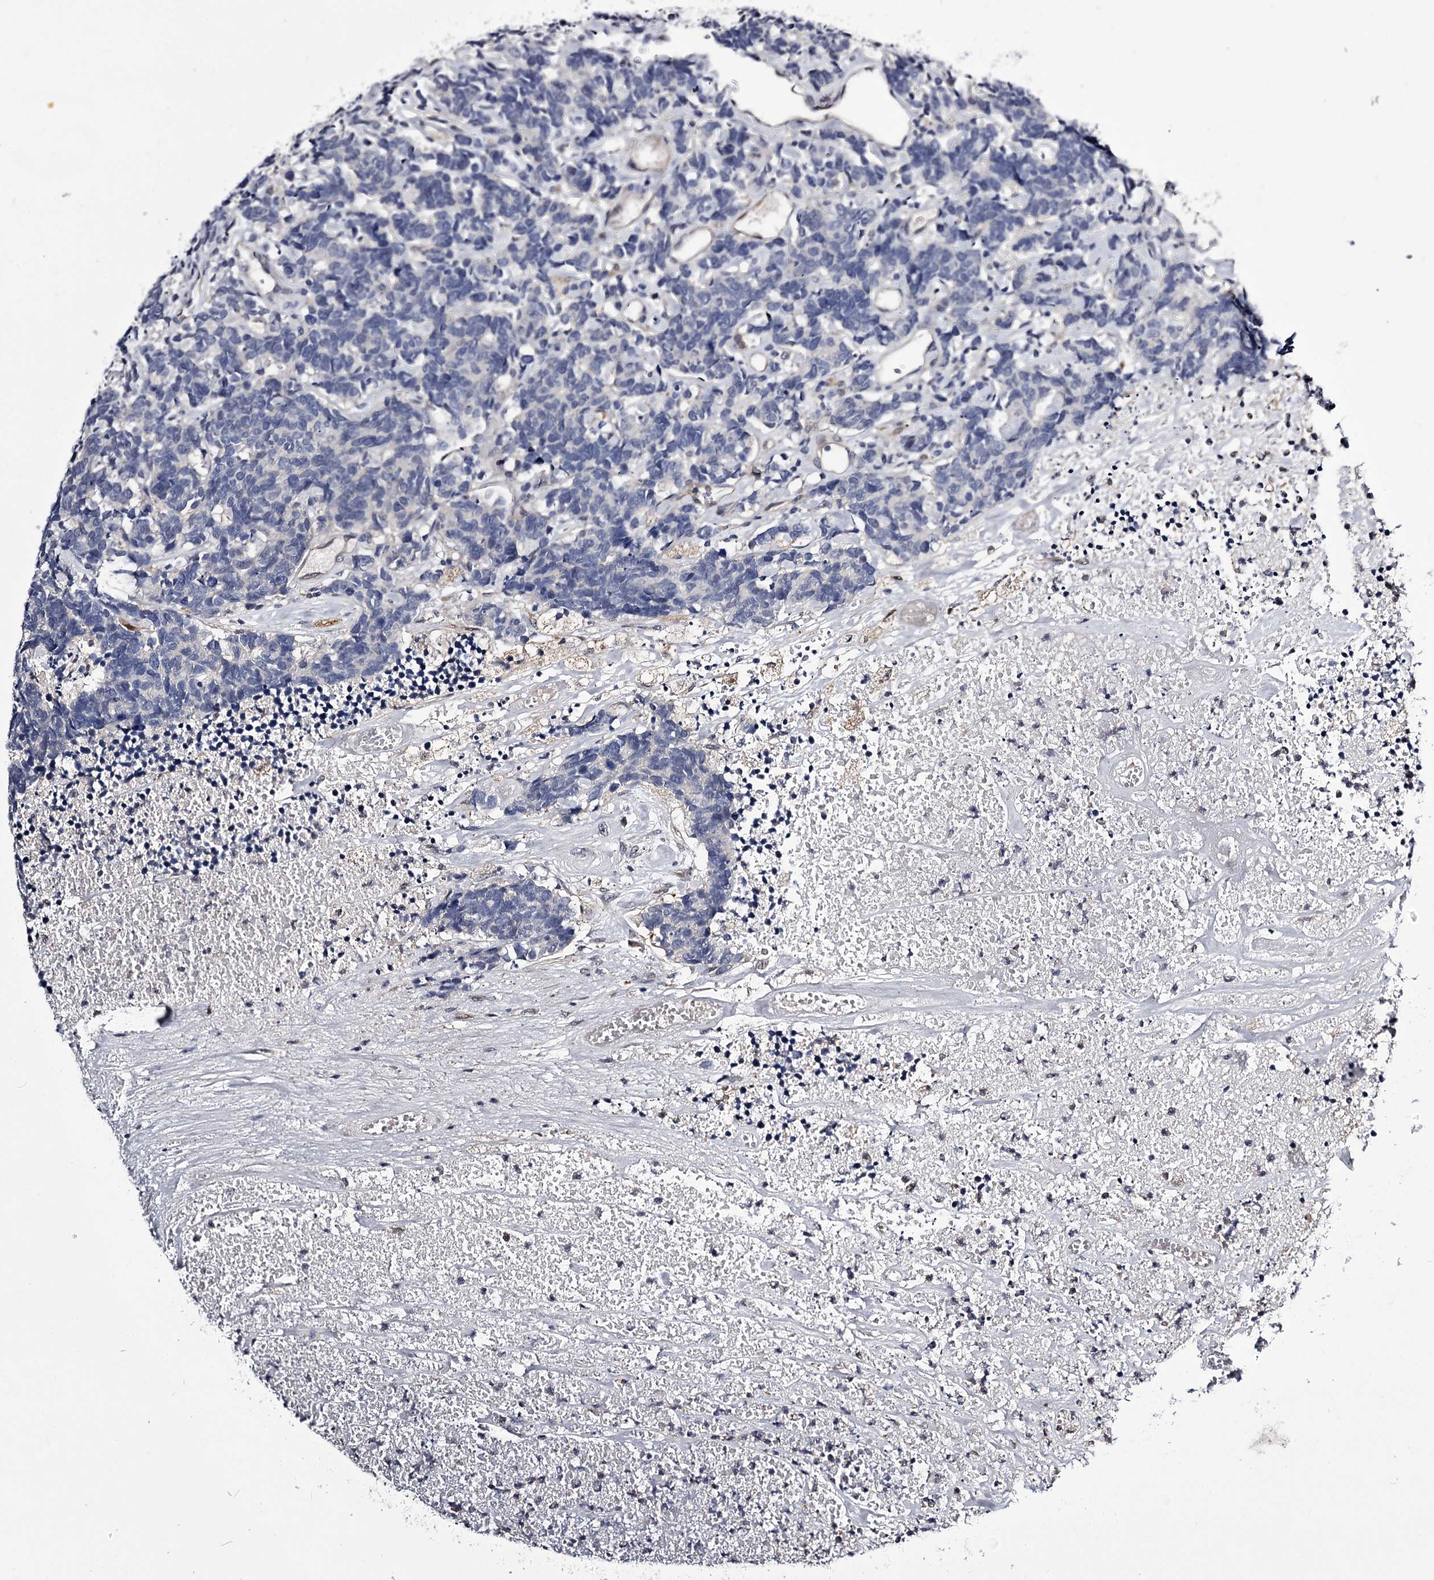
{"staining": {"intensity": "negative", "quantity": "none", "location": "none"}, "tissue": "carcinoid", "cell_type": "Tumor cells", "image_type": "cancer", "snomed": [{"axis": "morphology", "description": "Carcinoma, NOS"}, {"axis": "morphology", "description": "Carcinoid, malignant, NOS"}, {"axis": "topography", "description": "Urinary bladder"}], "caption": "Micrograph shows no significant protein staining in tumor cells of carcinoid.", "gene": "GSTO1", "patient": {"sex": "male", "age": 57}}